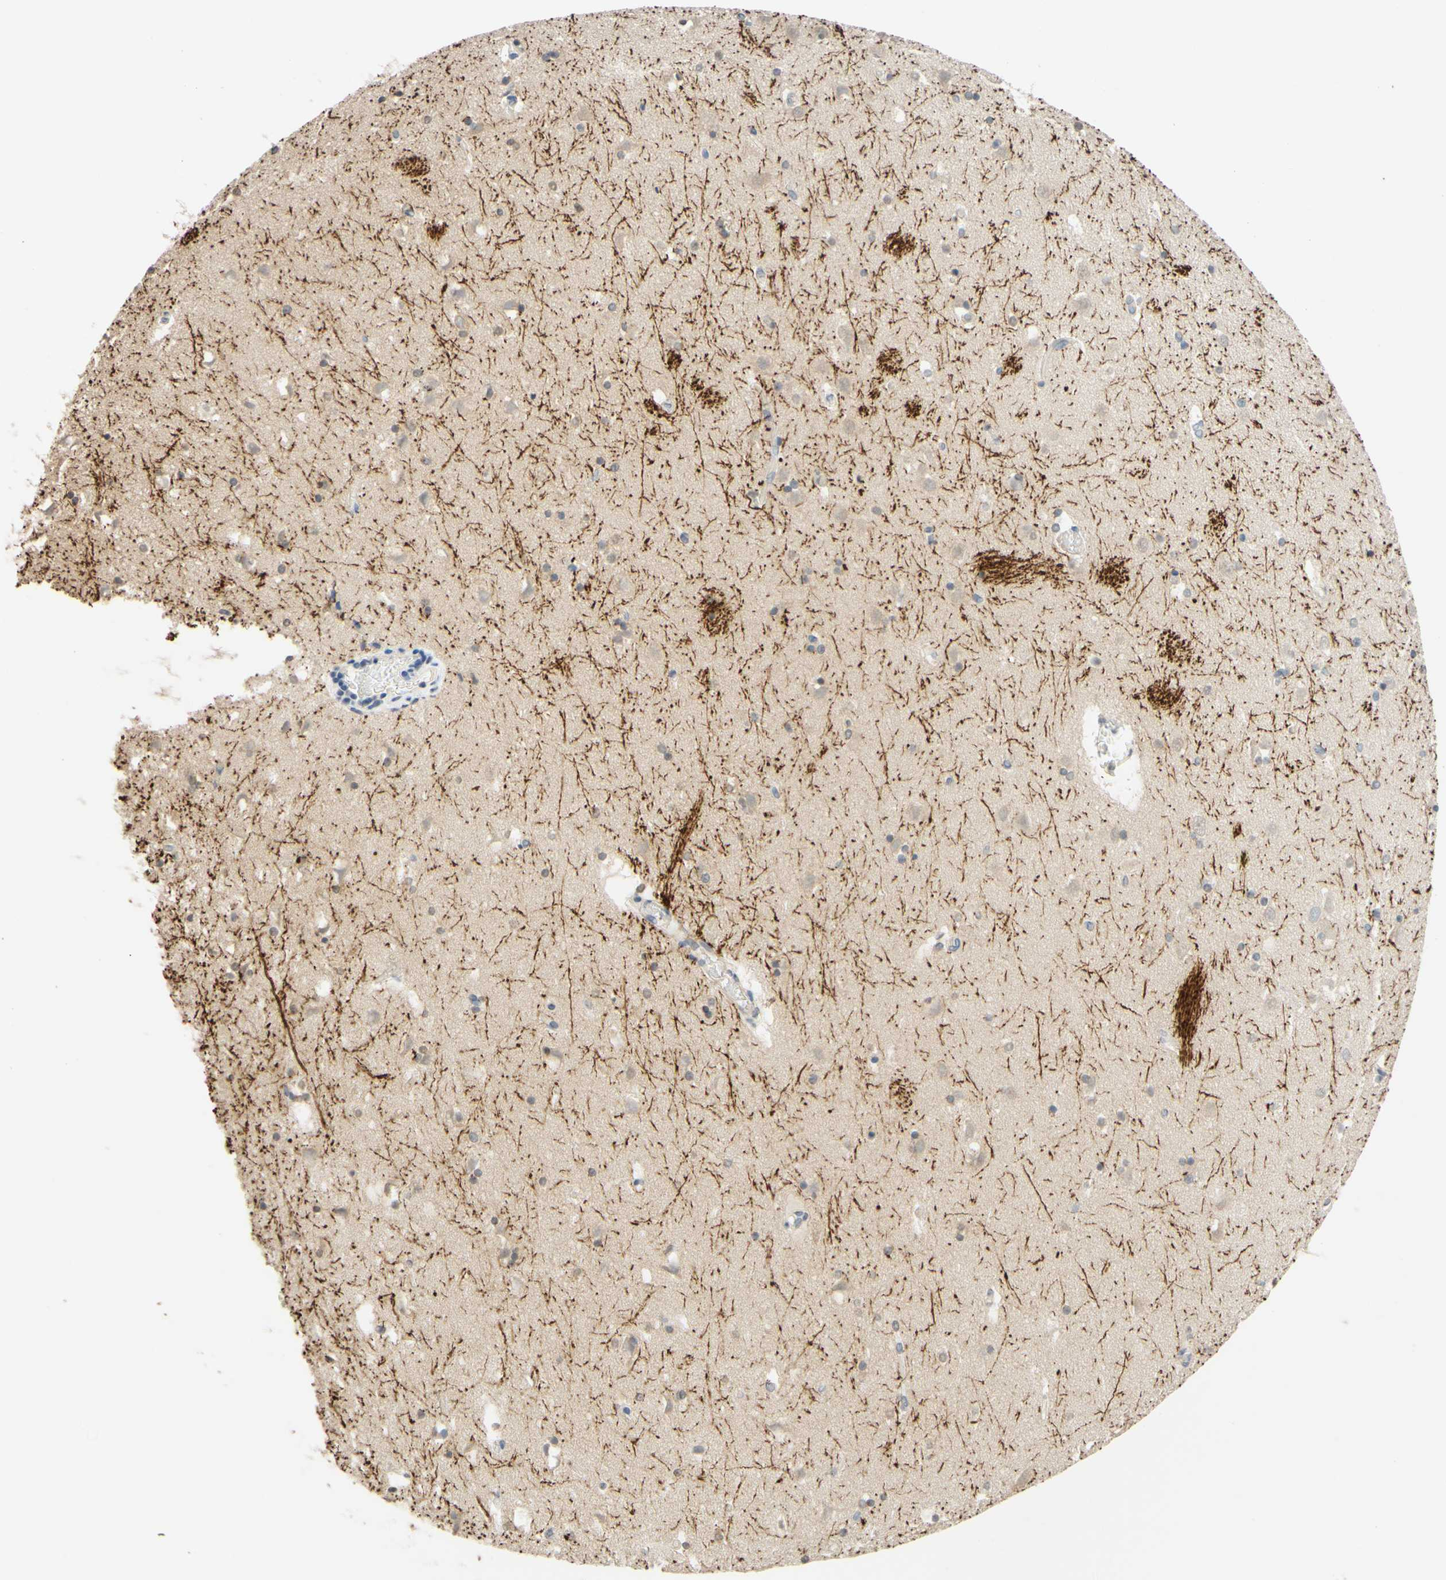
{"staining": {"intensity": "negative", "quantity": "none", "location": "none"}, "tissue": "caudate", "cell_type": "Glial cells", "image_type": "normal", "snomed": [{"axis": "morphology", "description": "Normal tissue, NOS"}, {"axis": "topography", "description": "Lateral ventricle wall"}], "caption": "Human caudate stained for a protein using immunohistochemistry (IHC) exhibits no expression in glial cells.", "gene": "MAG", "patient": {"sex": "male", "age": 45}}